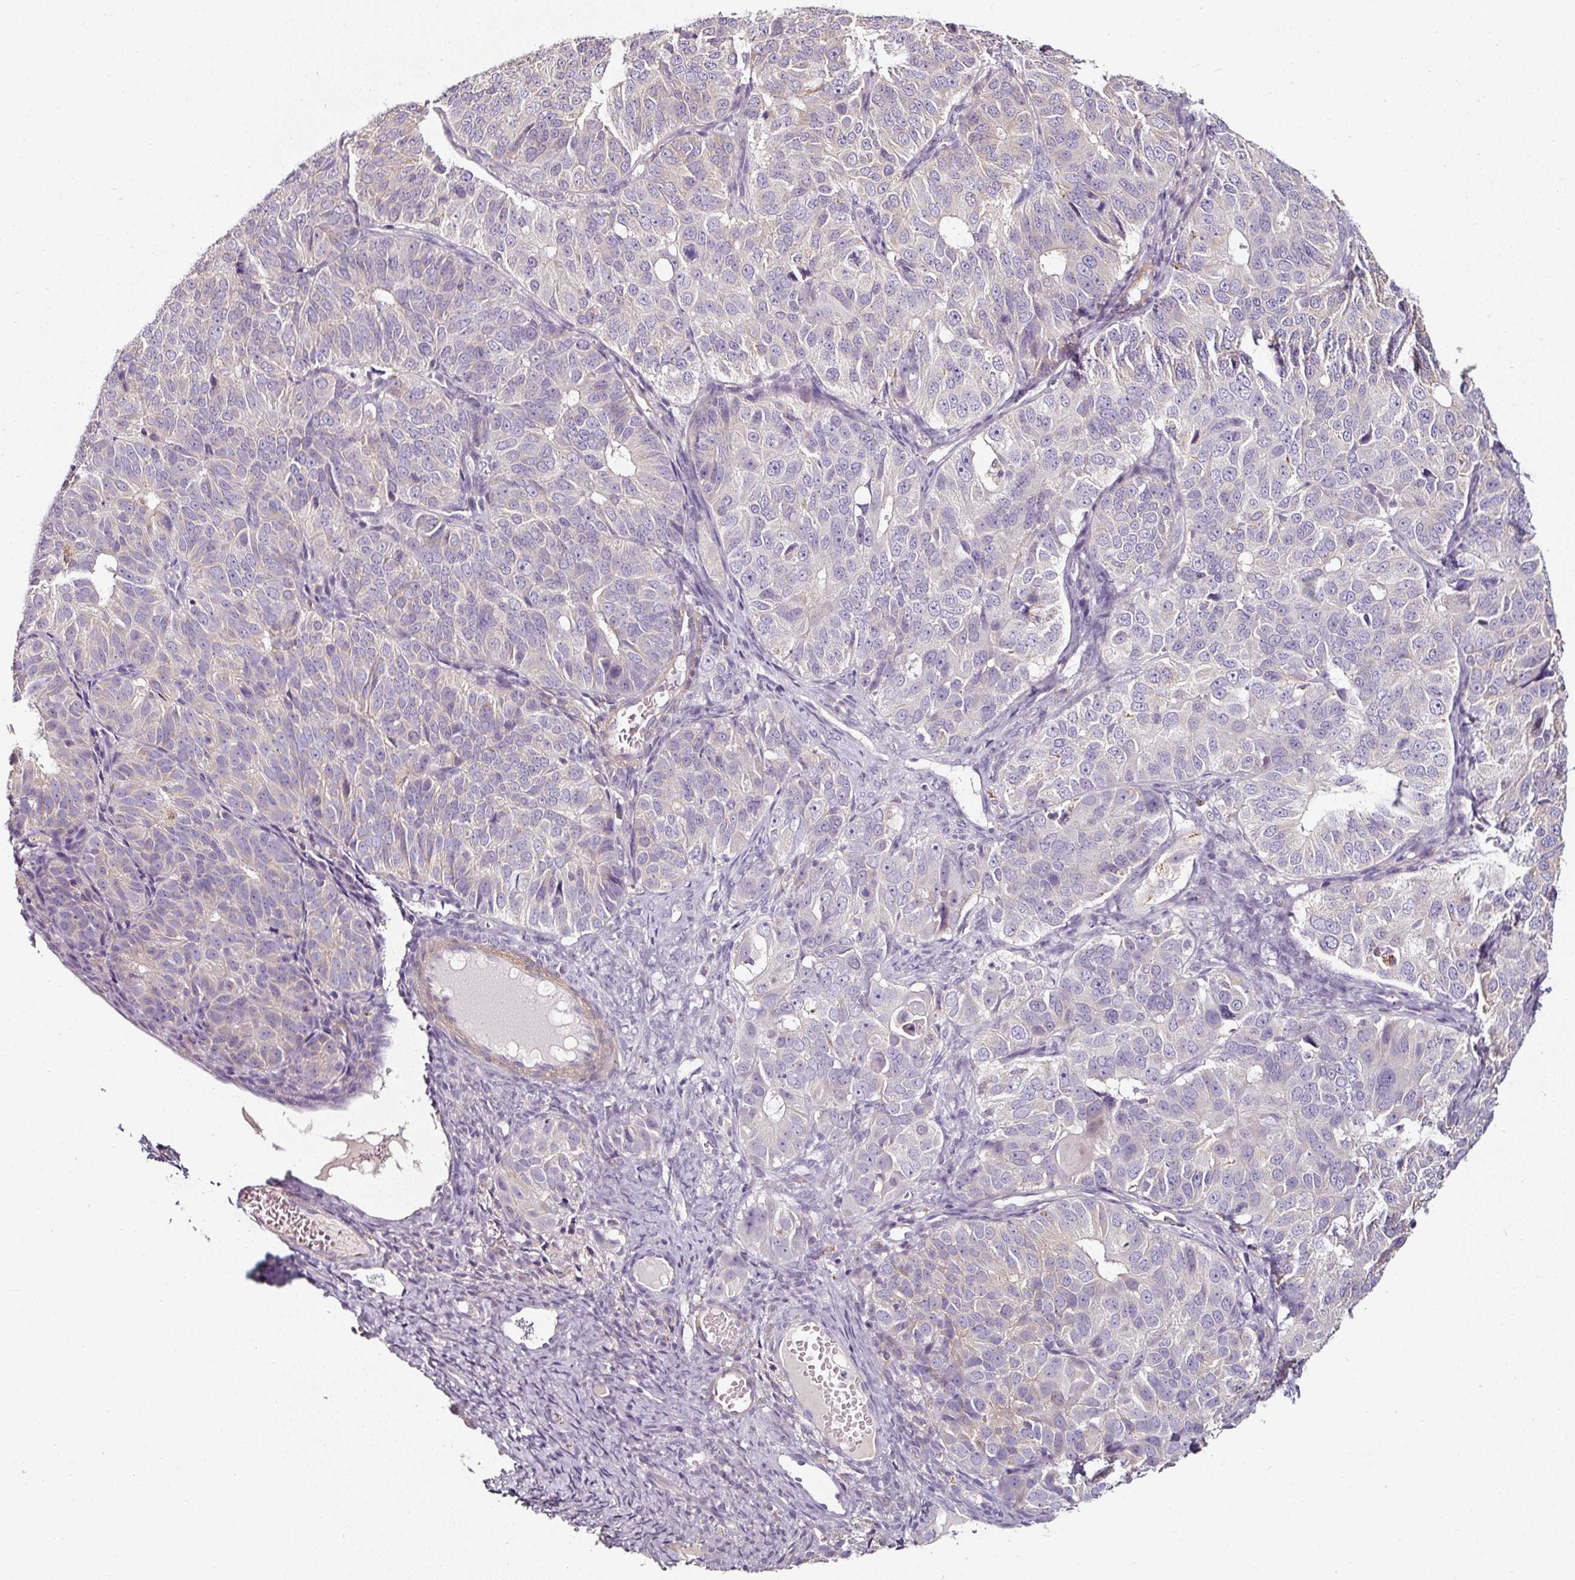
{"staining": {"intensity": "negative", "quantity": "none", "location": "none"}, "tissue": "ovarian cancer", "cell_type": "Tumor cells", "image_type": "cancer", "snomed": [{"axis": "morphology", "description": "Carcinoma, endometroid"}, {"axis": "topography", "description": "Ovary"}], "caption": "DAB immunohistochemical staining of human ovarian cancer (endometroid carcinoma) displays no significant positivity in tumor cells.", "gene": "CAP2", "patient": {"sex": "female", "age": 51}}